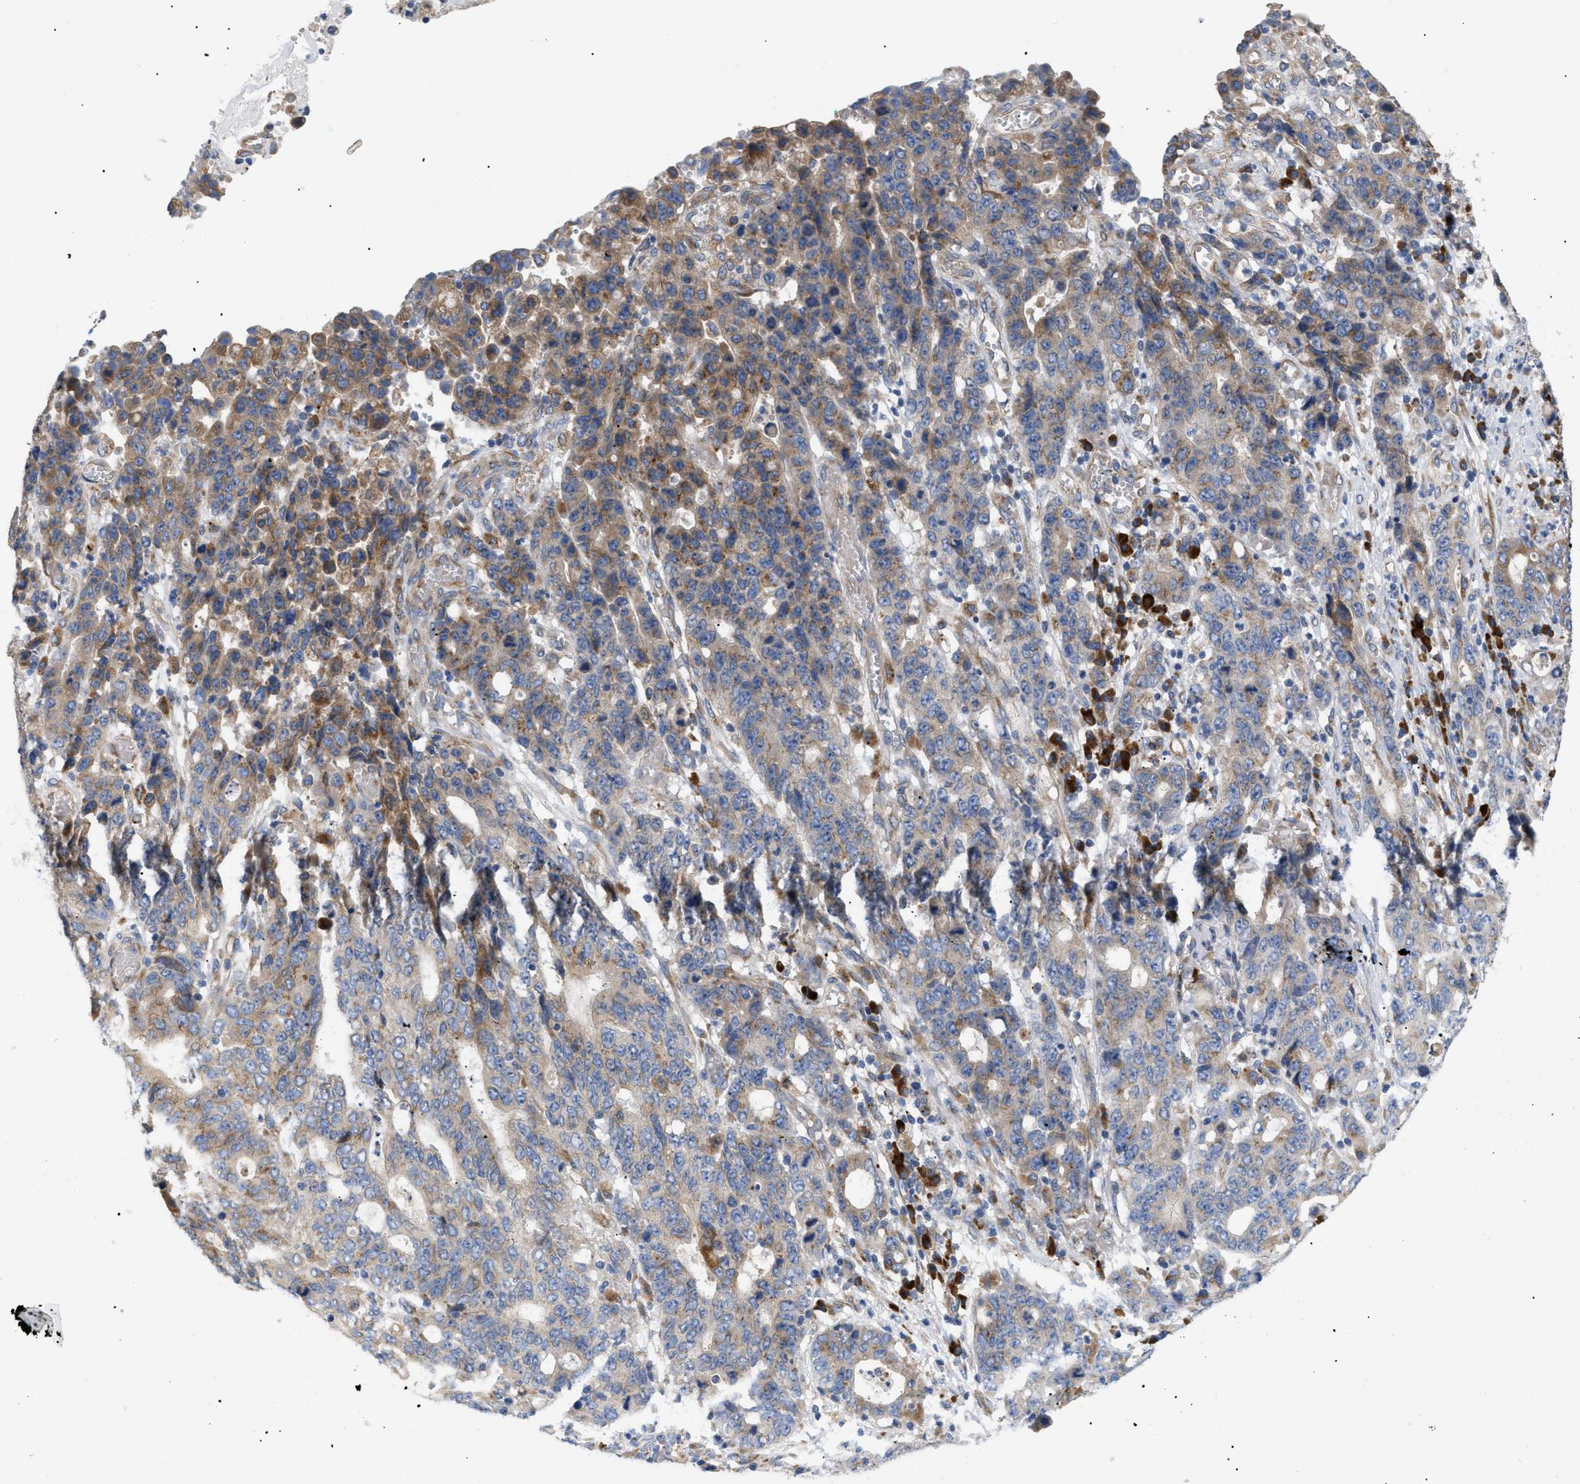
{"staining": {"intensity": "moderate", "quantity": ">75%", "location": "cytoplasmic/membranous"}, "tissue": "stomach cancer", "cell_type": "Tumor cells", "image_type": "cancer", "snomed": [{"axis": "morphology", "description": "Adenocarcinoma, NOS"}, {"axis": "topography", "description": "Stomach, upper"}], "caption": "IHC (DAB (3,3'-diaminobenzidine)) staining of human stomach cancer exhibits moderate cytoplasmic/membranous protein expression in about >75% of tumor cells. Nuclei are stained in blue.", "gene": "SLC50A1", "patient": {"sex": "male", "age": 69}}